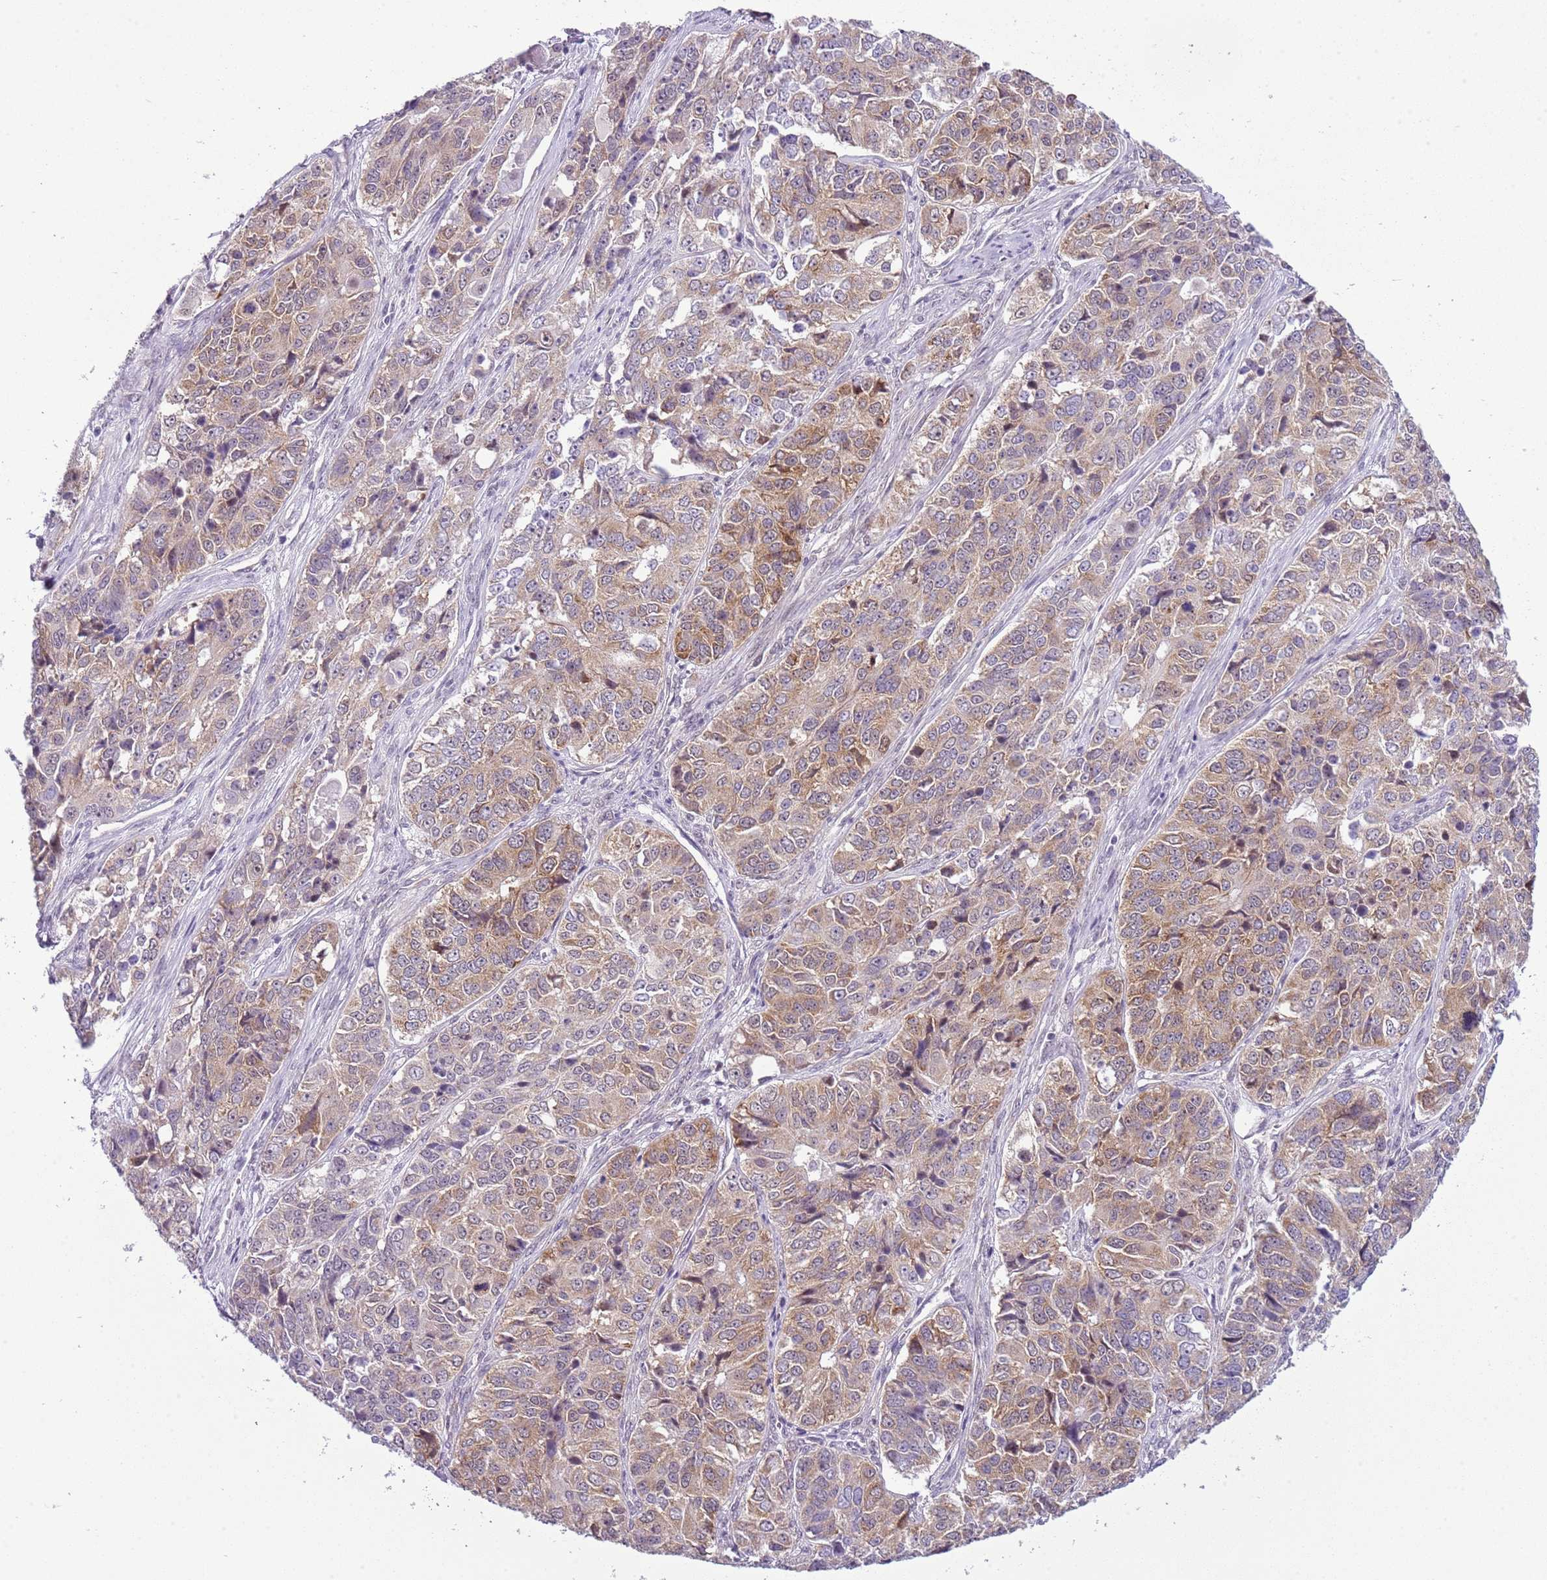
{"staining": {"intensity": "moderate", "quantity": ">75%", "location": "cytoplasmic/membranous"}, "tissue": "ovarian cancer", "cell_type": "Tumor cells", "image_type": "cancer", "snomed": [{"axis": "morphology", "description": "Carcinoma, endometroid"}, {"axis": "topography", "description": "Ovary"}], "caption": "Immunohistochemical staining of human ovarian cancer (endometroid carcinoma) displays medium levels of moderate cytoplasmic/membranous protein positivity in approximately >75% of tumor cells. (DAB (3,3'-diaminobenzidine) IHC, brown staining for protein, blue staining for nuclei).", "gene": "FAM120C", "patient": {"sex": "female", "age": 51}}